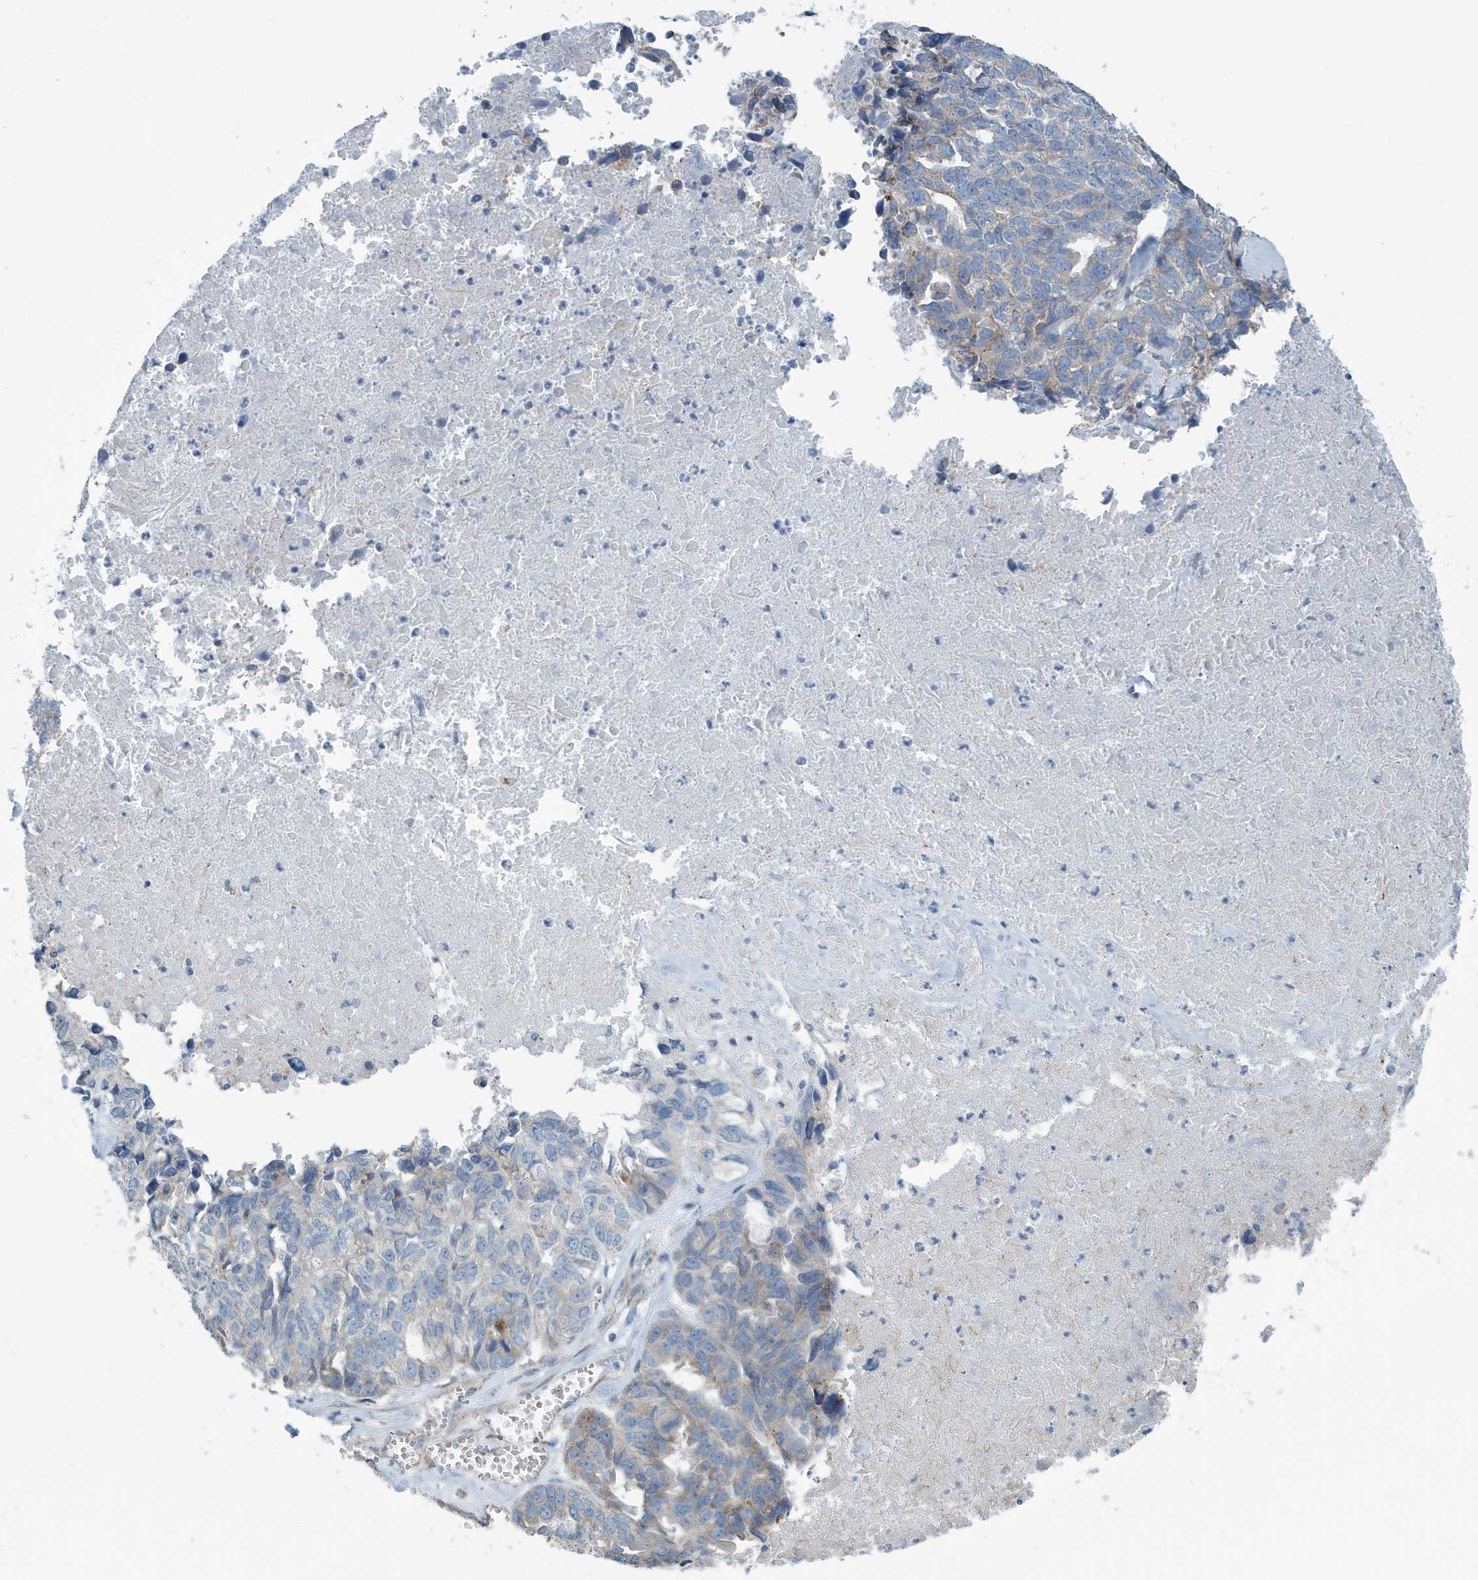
{"staining": {"intensity": "weak", "quantity": "<25%", "location": "cytoplasmic/membranous"}, "tissue": "ovarian cancer", "cell_type": "Tumor cells", "image_type": "cancer", "snomed": [{"axis": "morphology", "description": "Cystadenocarcinoma, serous, NOS"}, {"axis": "topography", "description": "Ovary"}], "caption": "Protein analysis of ovarian cancer exhibits no significant staining in tumor cells.", "gene": "PPM1M", "patient": {"sex": "female", "age": 79}}